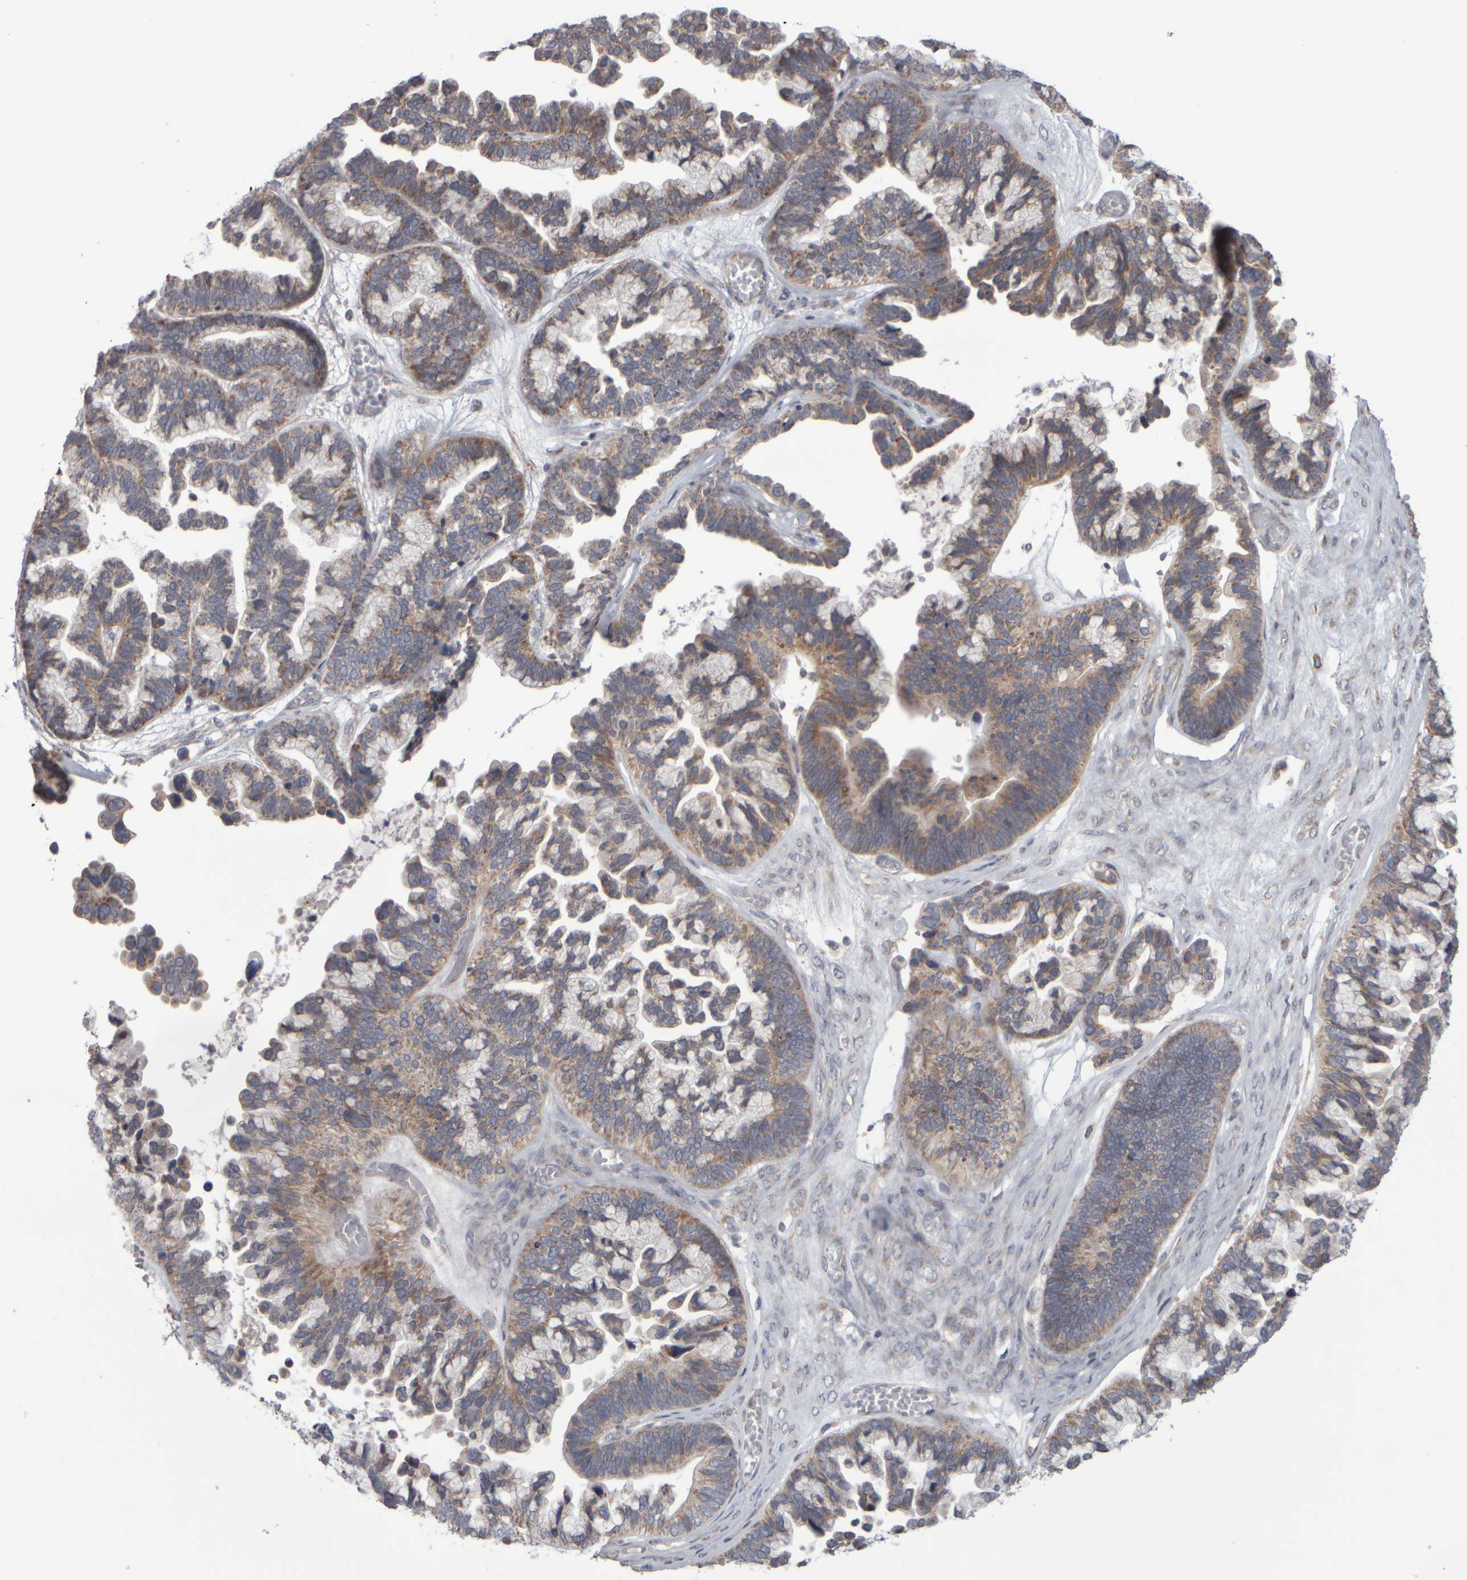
{"staining": {"intensity": "weak", "quantity": ">75%", "location": "cytoplasmic/membranous"}, "tissue": "ovarian cancer", "cell_type": "Tumor cells", "image_type": "cancer", "snomed": [{"axis": "morphology", "description": "Cystadenocarcinoma, serous, NOS"}, {"axis": "topography", "description": "Ovary"}], "caption": "Protein expression analysis of human serous cystadenocarcinoma (ovarian) reveals weak cytoplasmic/membranous expression in approximately >75% of tumor cells.", "gene": "SCO1", "patient": {"sex": "female", "age": 56}}